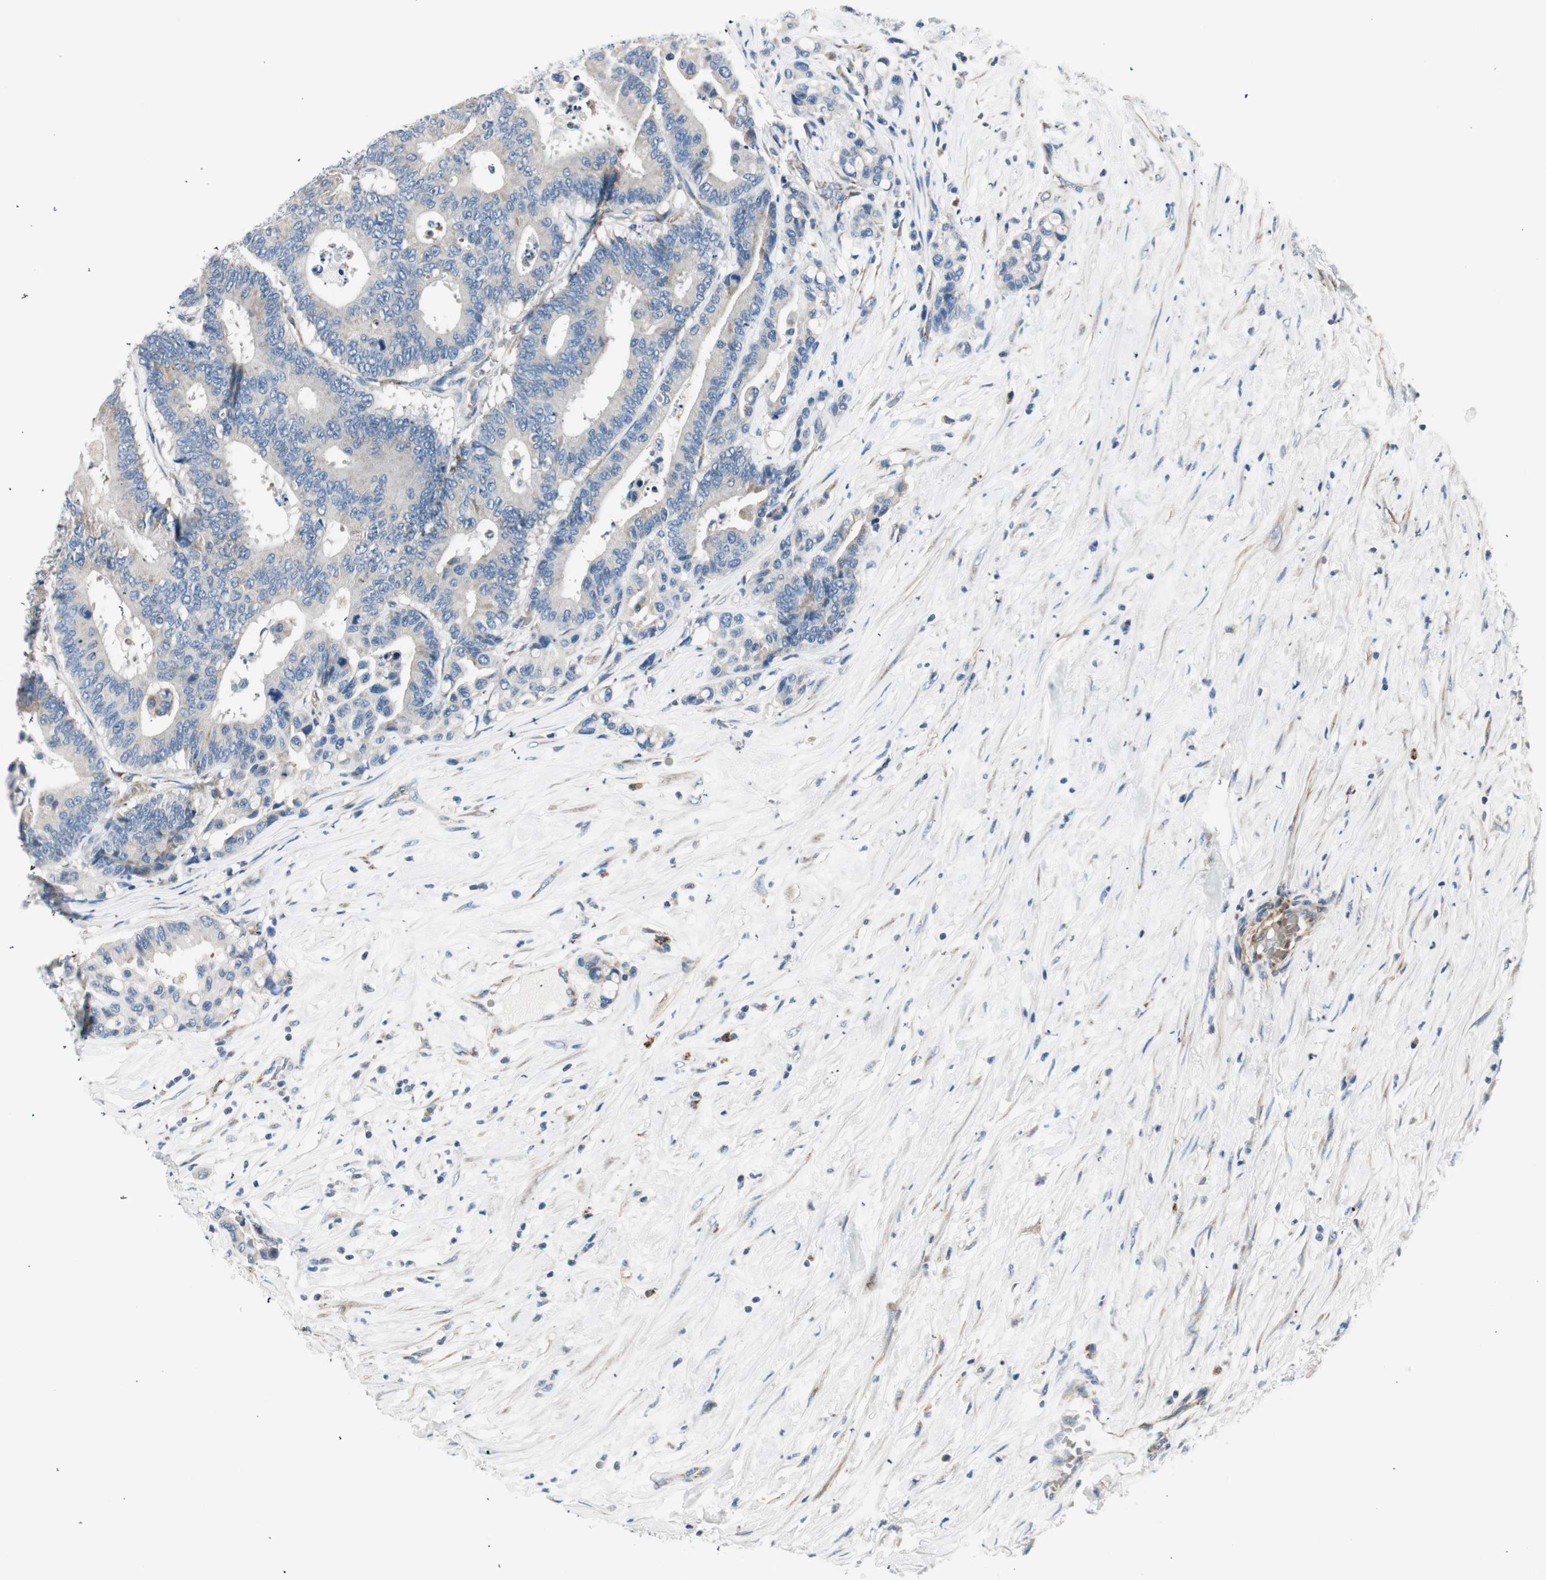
{"staining": {"intensity": "weak", "quantity": "<25%", "location": "cytoplasmic/membranous"}, "tissue": "colorectal cancer", "cell_type": "Tumor cells", "image_type": "cancer", "snomed": [{"axis": "morphology", "description": "Normal tissue, NOS"}, {"axis": "morphology", "description": "Adenocarcinoma, NOS"}, {"axis": "topography", "description": "Colon"}], "caption": "High magnification brightfield microscopy of colorectal cancer stained with DAB (3,3'-diaminobenzidine) (brown) and counterstained with hematoxylin (blue): tumor cells show no significant positivity.", "gene": "RORB", "patient": {"sex": "male", "age": 82}}